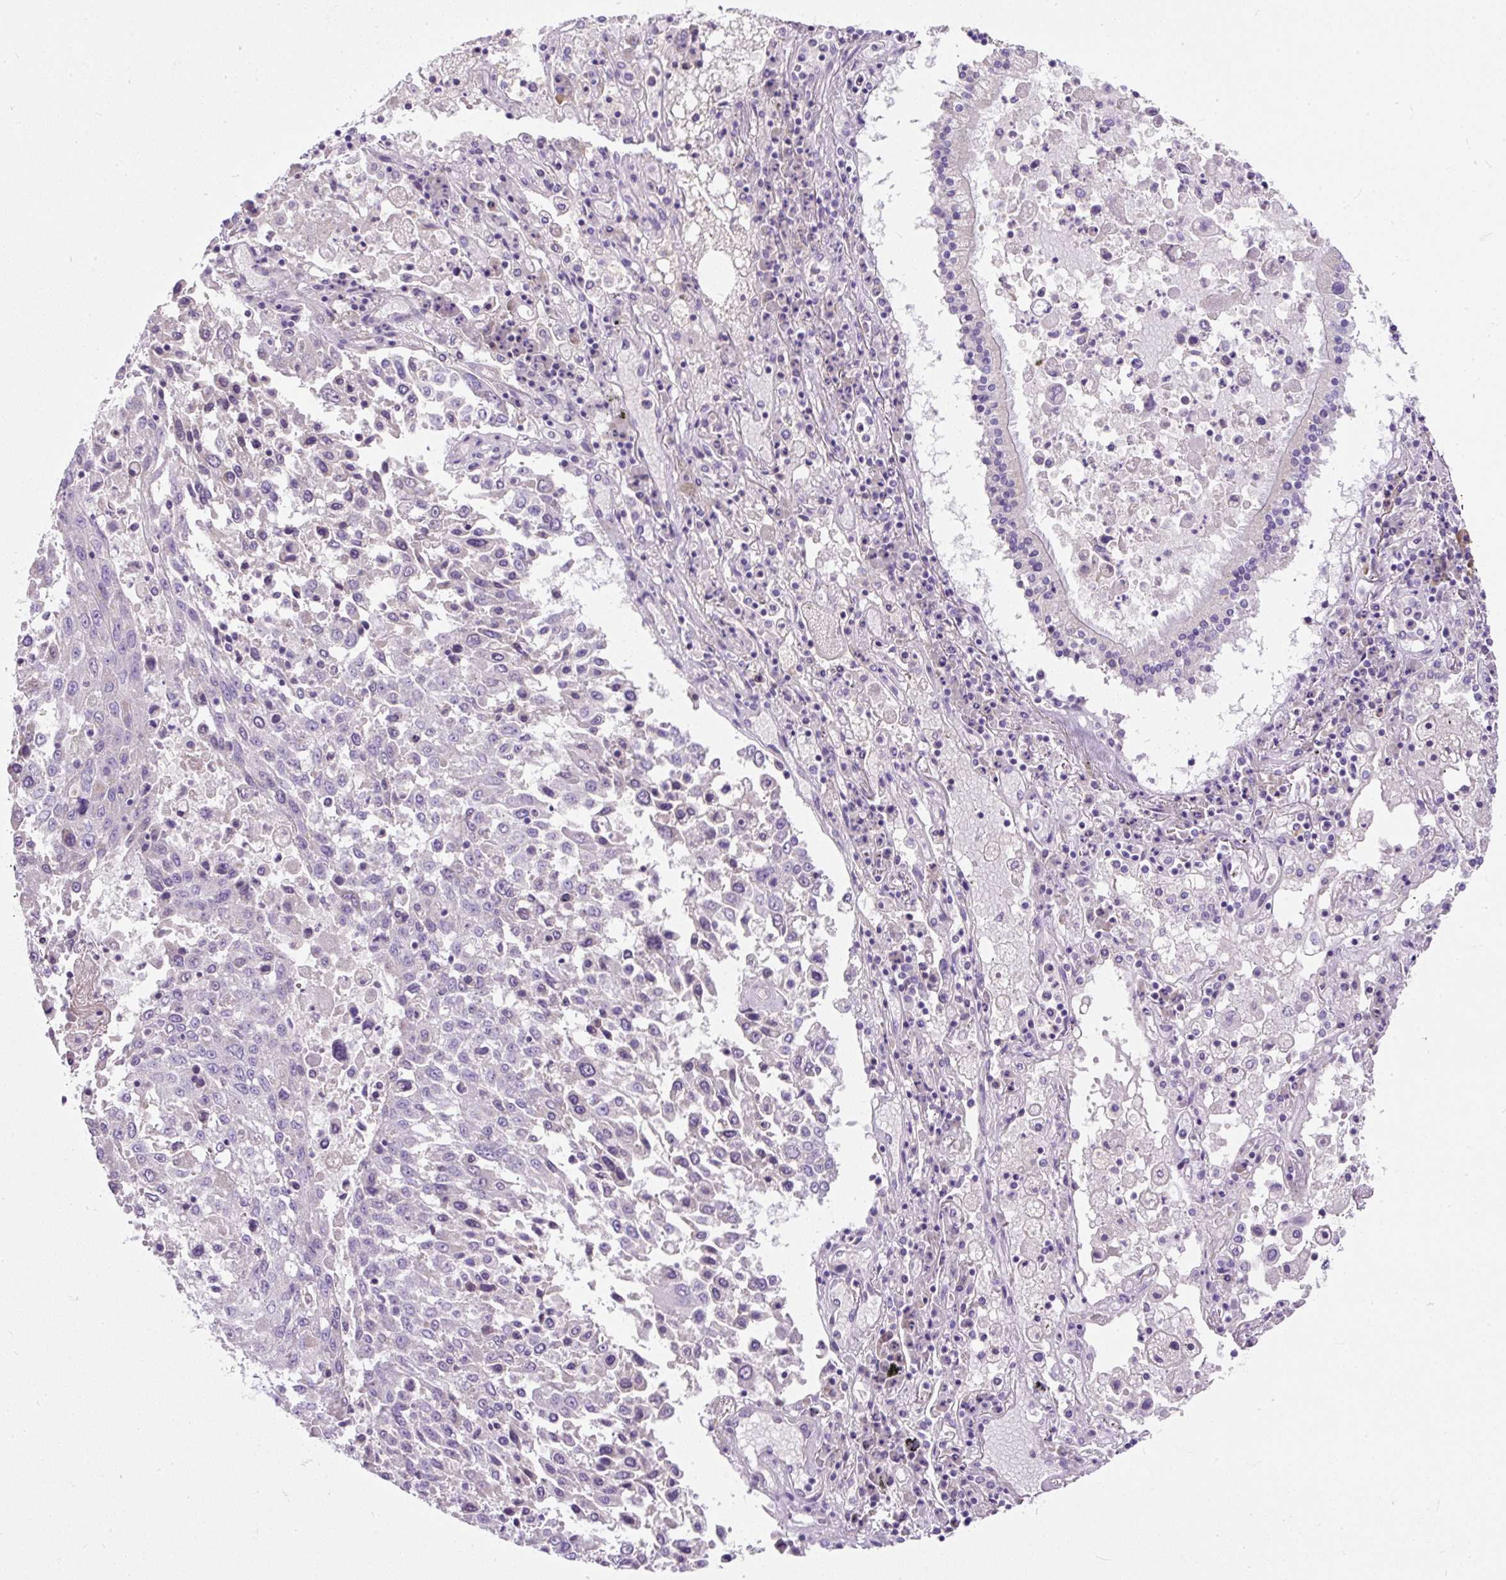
{"staining": {"intensity": "negative", "quantity": "none", "location": "none"}, "tissue": "lung cancer", "cell_type": "Tumor cells", "image_type": "cancer", "snomed": [{"axis": "morphology", "description": "Squamous cell carcinoma, NOS"}, {"axis": "topography", "description": "Lung"}], "caption": "This is an IHC histopathology image of squamous cell carcinoma (lung). There is no staining in tumor cells.", "gene": "SUSD5", "patient": {"sex": "male", "age": 65}}